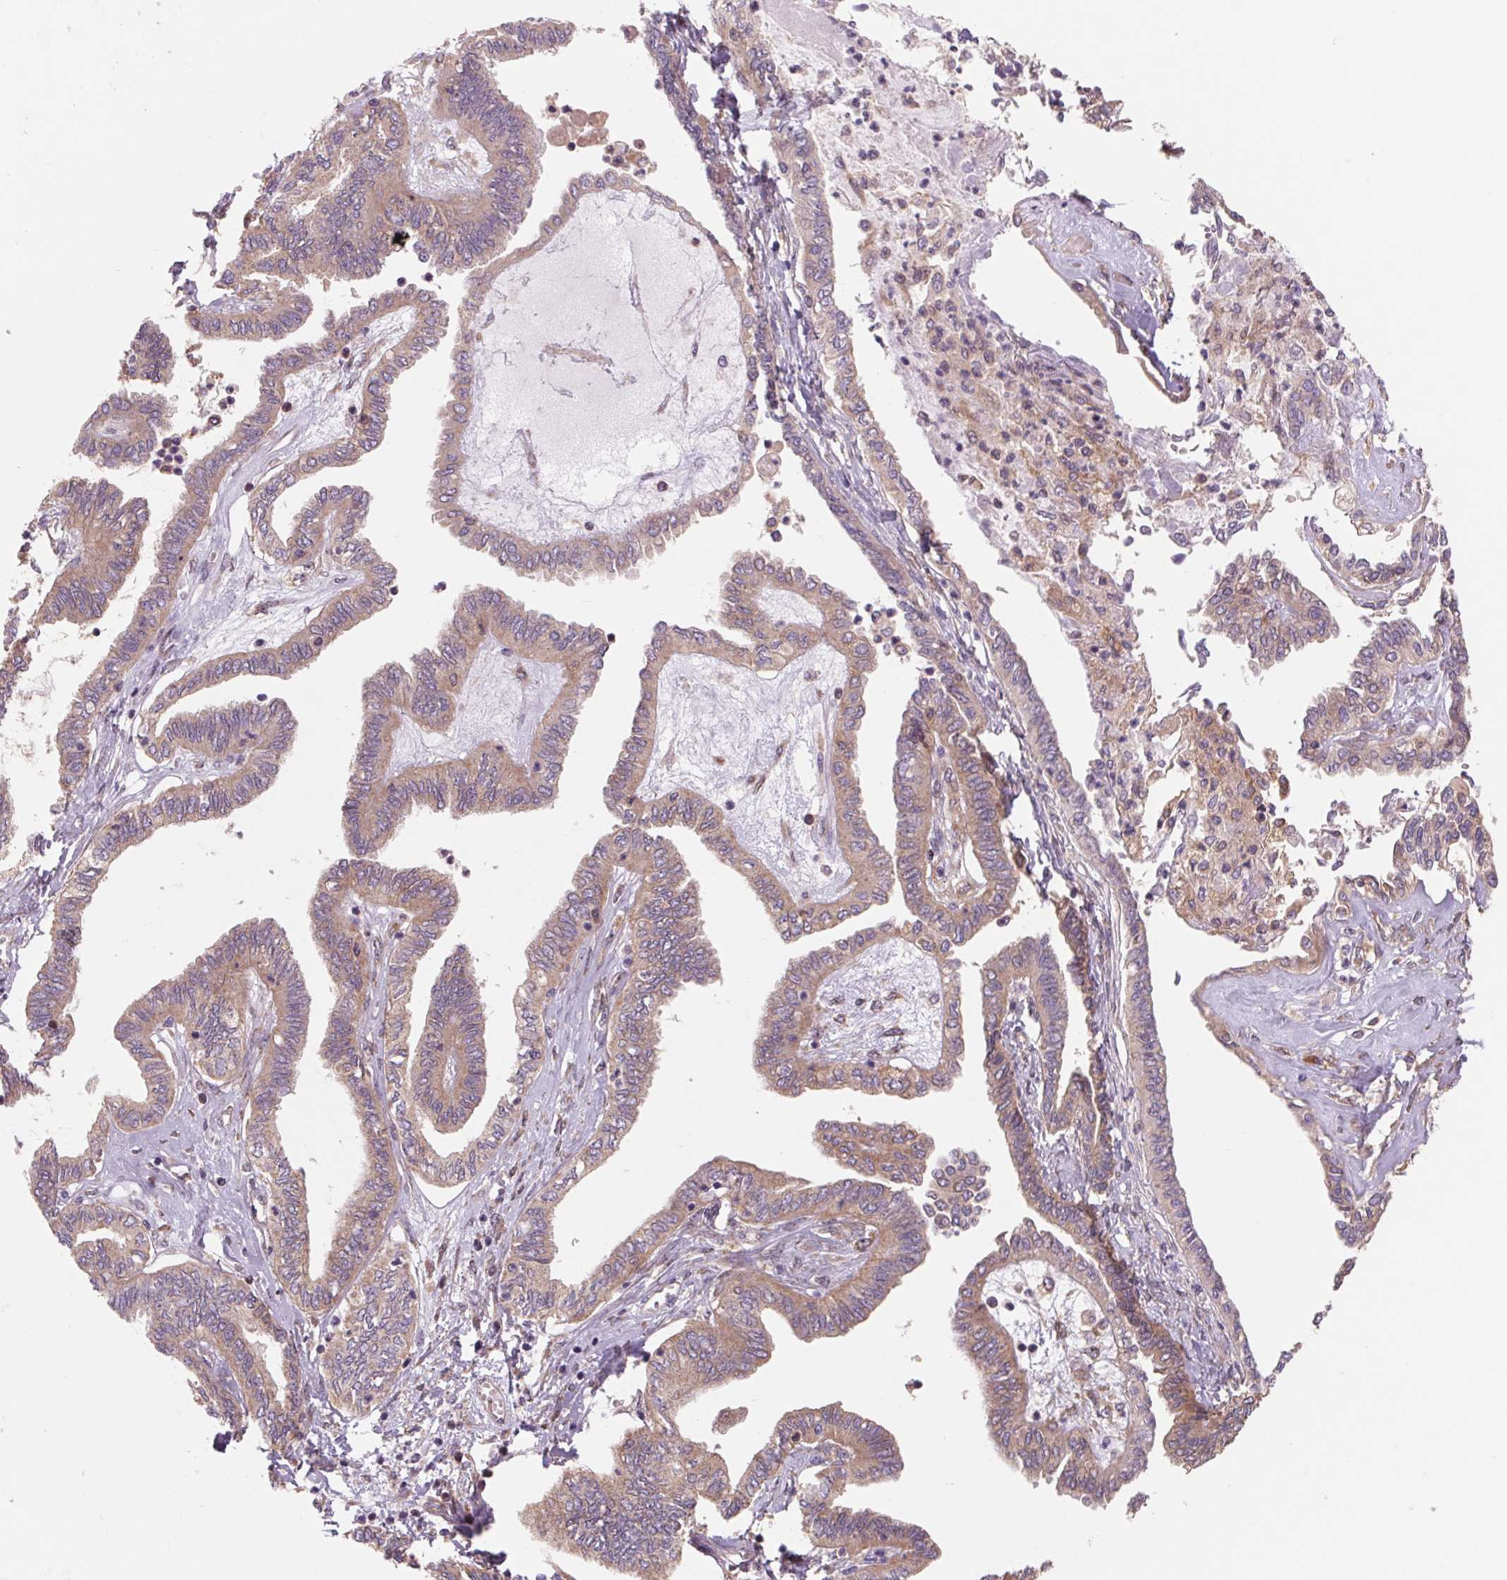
{"staining": {"intensity": "weak", "quantity": ">75%", "location": "cytoplasmic/membranous"}, "tissue": "ovarian cancer", "cell_type": "Tumor cells", "image_type": "cancer", "snomed": [{"axis": "morphology", "description": "Carcinoma, endometroid"}, {"axis": "topography", "description": "Ovary"}], "caption": "Immunohistochemistry image of human ovarian cancer (endometroid carcinoma) stained for a protein (brown), which displays low levels of weak cytoplasmic/membranous expression in approximately >75% of tumor cells.", "gene": "RAB1A", "patient": {"sex": "female", "age": 70}}